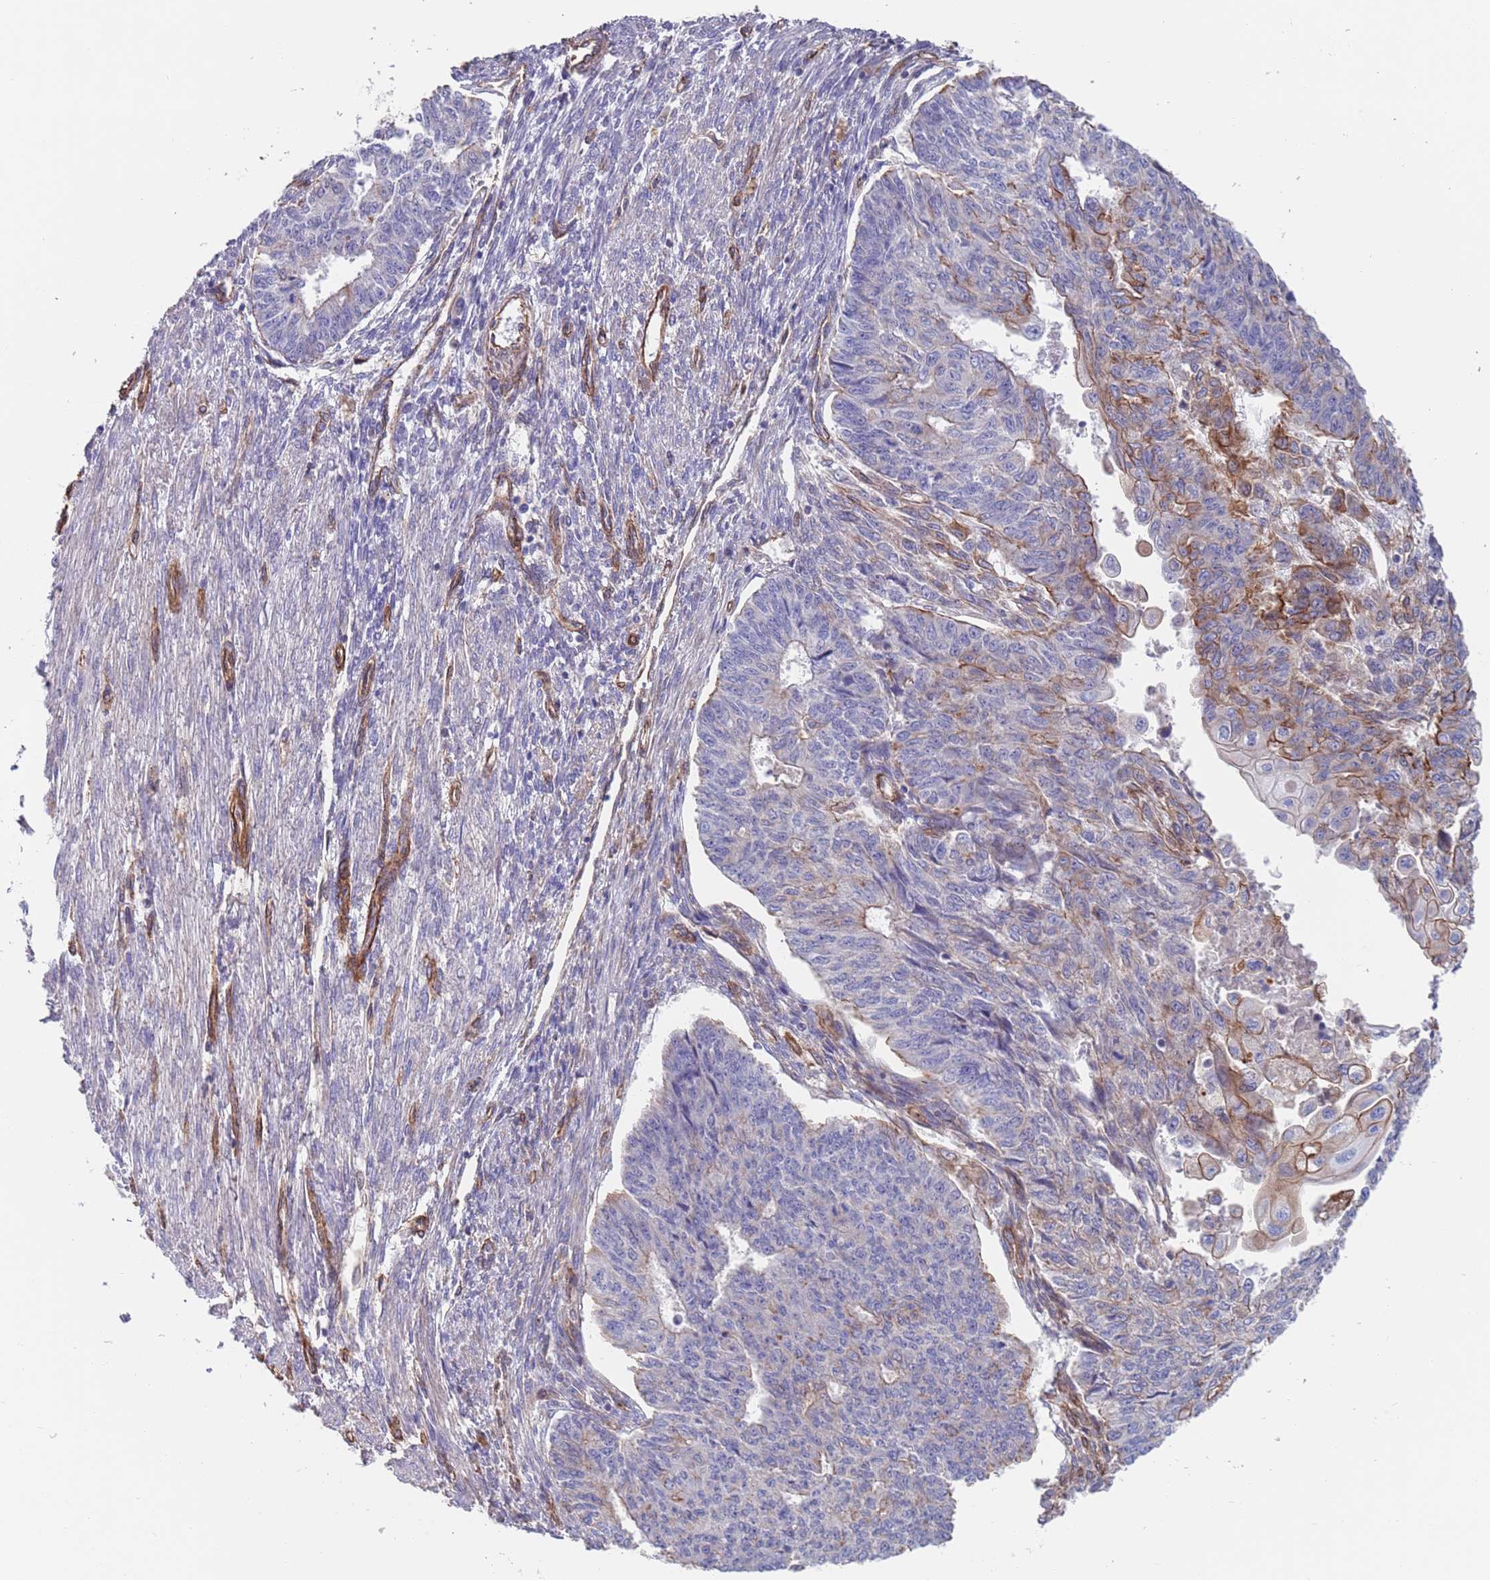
{"staining": {"intensity": "moderate", "quantity": "<25%", "location": "cytoplasmic/membranous"}, "tissue": "endometrial cancer", "cell_type": "Tumor cells", "image_type": "cancer", "snomed": [{"axis": "morphology", "description": "Adenocarcinoma, NOS"}, {"axis": "topography", "description": "Endometrium"}], "caption": "This is a photomicrograph of immunohistochemistry staining of adenocarcinoma (endometrial), which shows moderate expression in the cytoplasmic/membranous of tumor cells.", "gene": "JAKMIP2", "patient": {"sex": "female", "age": 32}}